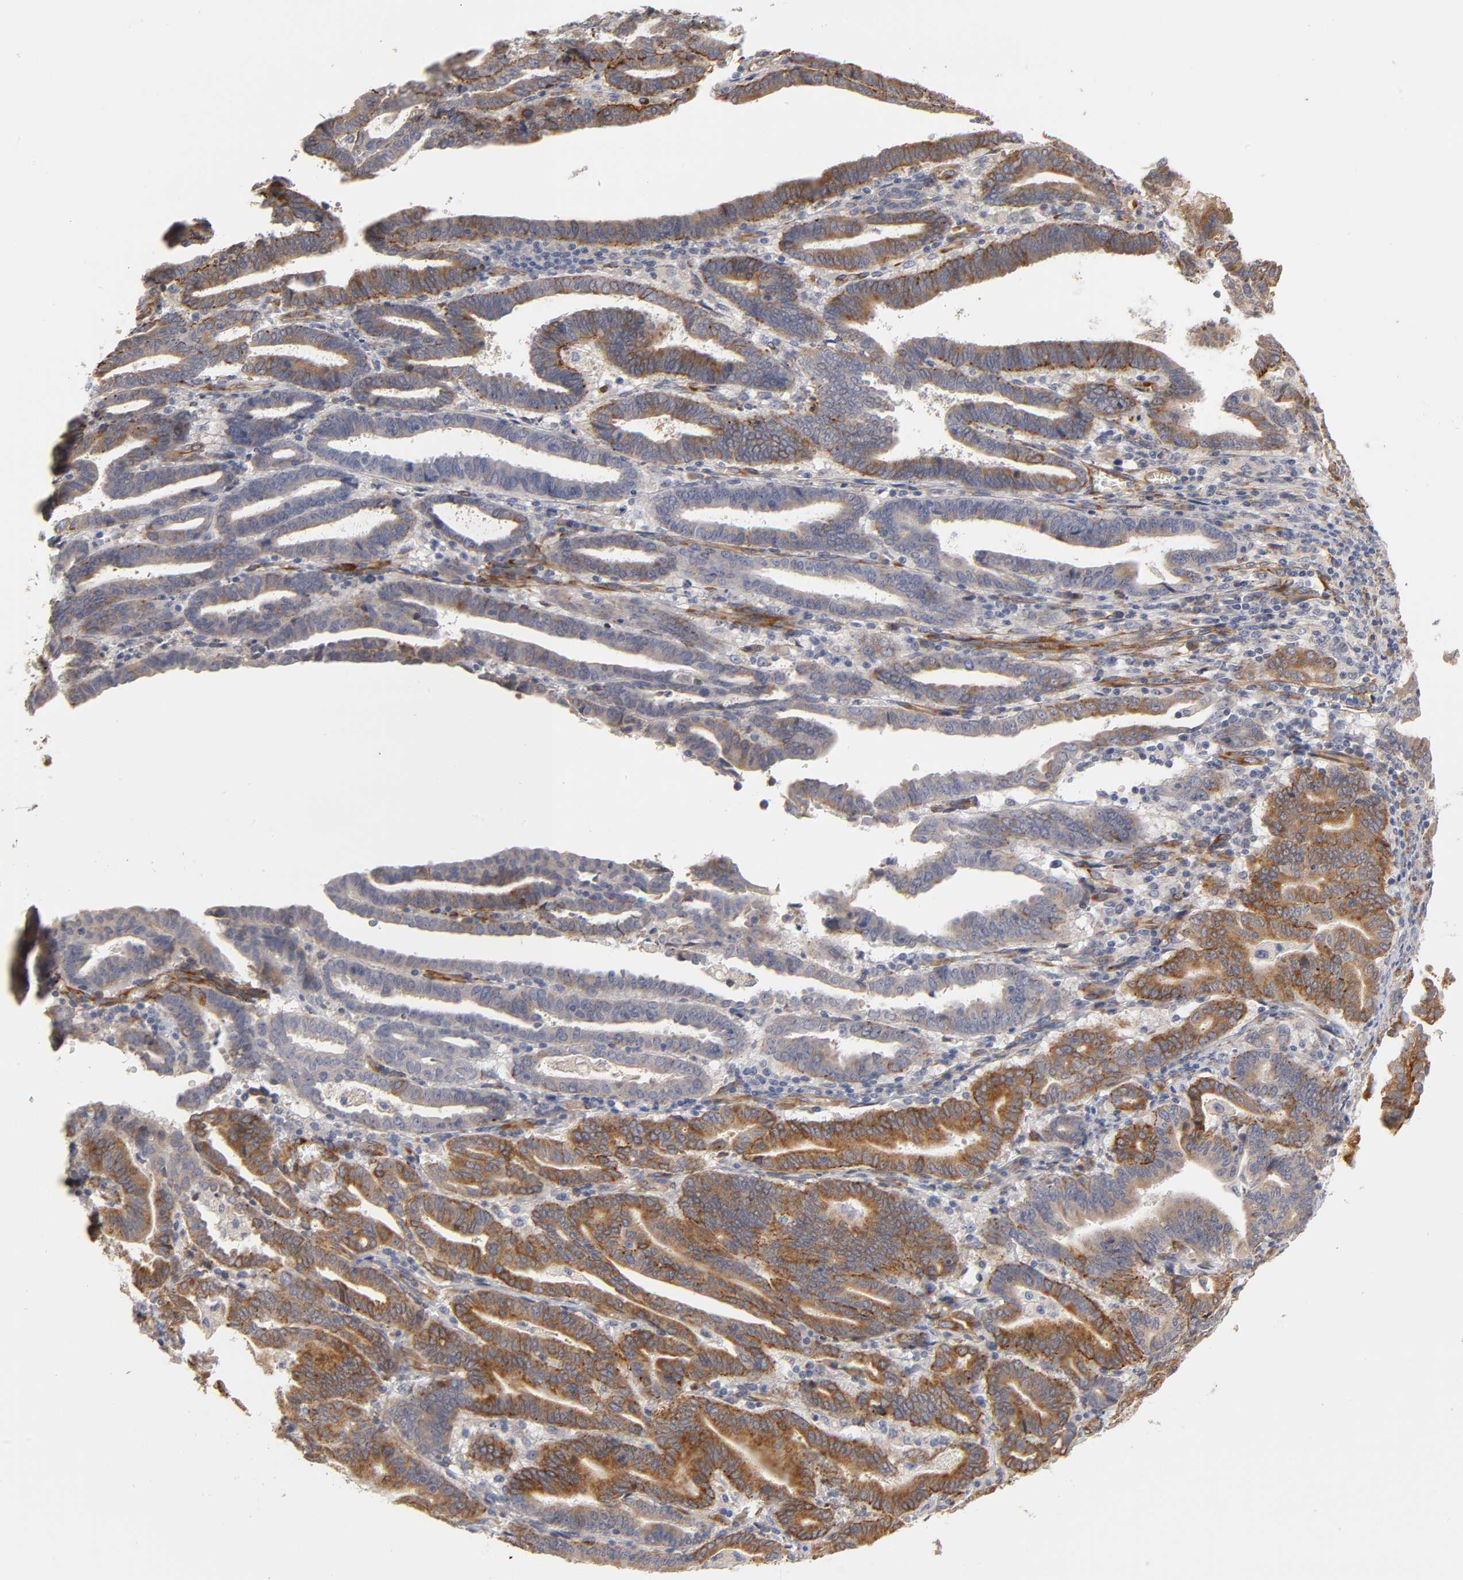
{"staining": {"intensity": "moderate", "quantity": "25%-75%", "location": "cytoplasmic/membranous"}, "tissue": "endometrial cancer", "cell_type": "Tumor cells", "image_type": "cancer", "snomed": [{"axis": "morphology", "description": "Adenocarcinoma, NOS"}, {"axis": "topography", "description": "Uterus"}], "caption": "Immunohistochemistry (IHC) staining of endometrial cancer, which exhibits medium levels of moderate cytoplasmic/membranous positivity in about 25%-75% of tumor cells indicating moderate cytoplasmic/membranous protein expression. The staining was performed using DAB (3,3'-diaminobenzidine) (brown) for protein detection and nuclei were counterstained in hematoxylin (blue).", "gene": "LAMB1", "patient": {"sex": "female", "age": 83}}